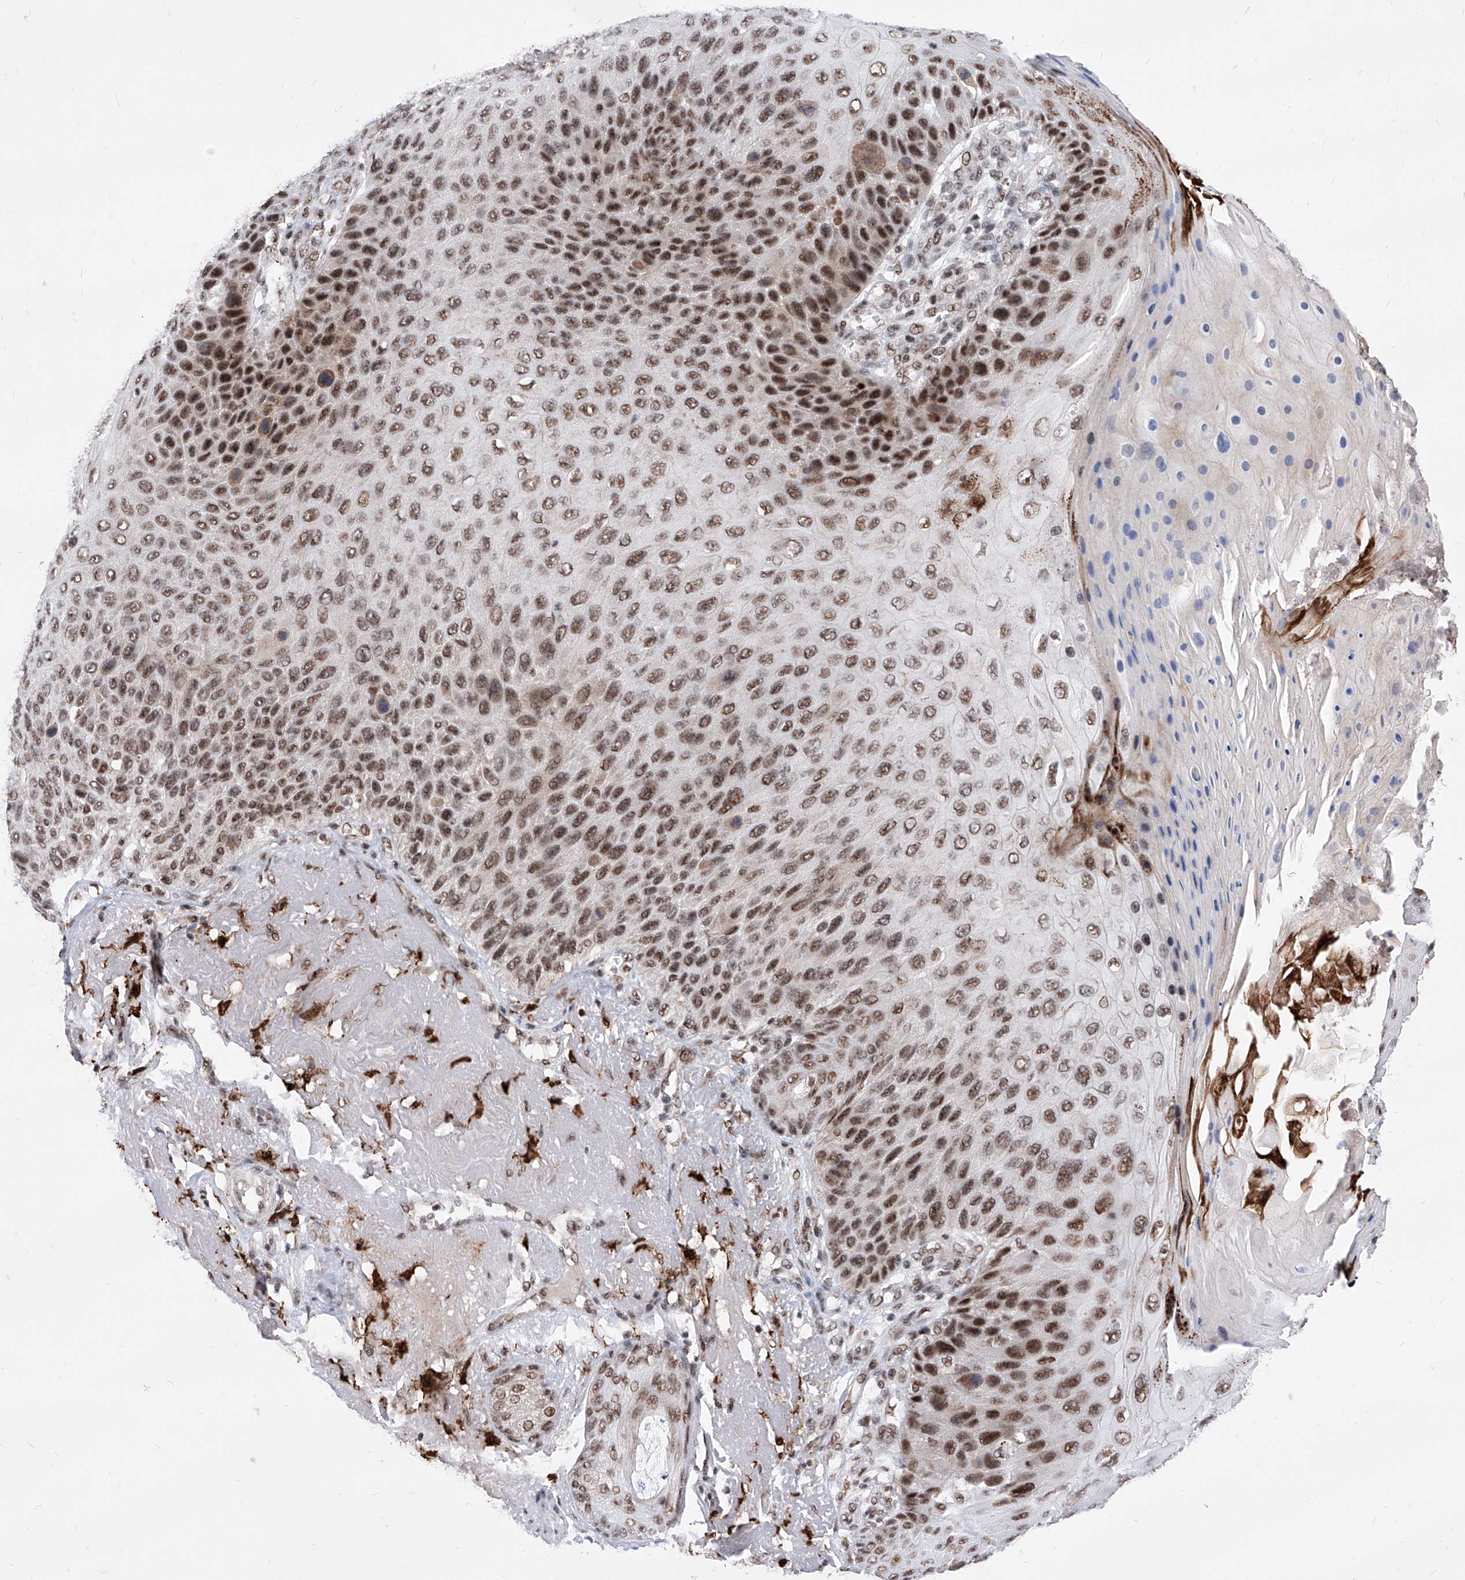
{"staining": {"intensity": "strong", "quantity": ">75%", "location": "nuclear"}, "tissue": "skin cancer", "cell_type": "Tumor cells", "image_type": "cancer", "snomed": [{"axis": "morphology", "description": "Squamous cell carcinoma, NOS"}, {"axis": "topography", "description": "Skin"}], "caption": "Squamous cell carcinoma (skin) tissue exhibits strong nuclear staining in about >75% of tumor cells The staining was performed using DAB (3,3'-diaminobenzidine) to visualize the protein expression in brown, while the nuclei were stained in blue with hematoxylin (Magnification: 20x).", "gene": "PHF5A", "patient": {"sex": "female", "age": 88}}